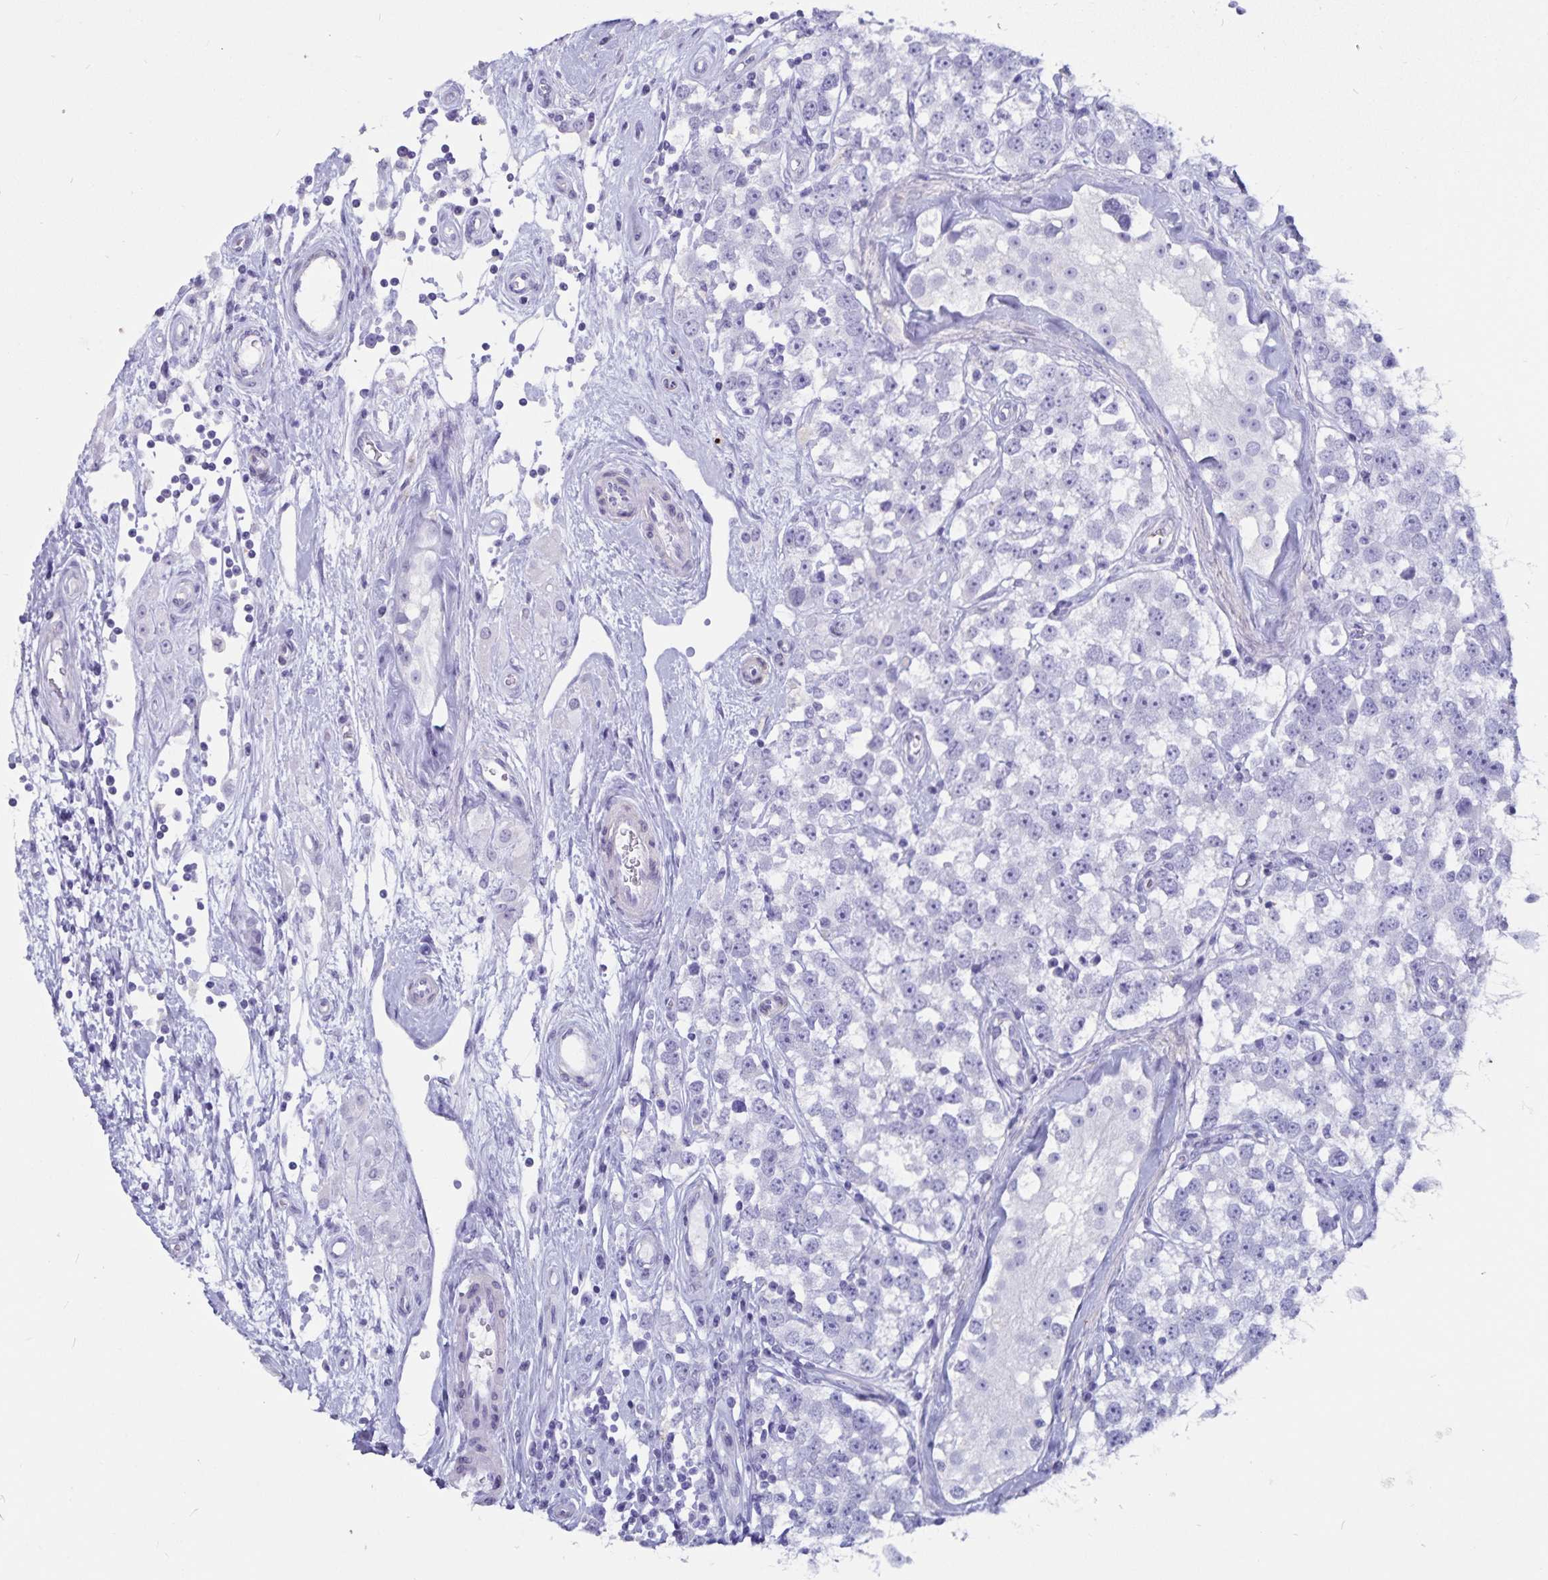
{"staining": {"intensity": "negative", "quantity": "none", "location": "none"}, "tissue": "testis cancer", "cell_type": "Tumor cells", "image_type": "cancer", "snomed": [{"axis": "morphology", "description": "Seminoma, NOS"}, {"axis": "topography", "description": "Testis"}], "caption": "This is a photomicrograph of IHC staining of testis seminoma, which shows no staining in tumor cells.", "gene": "GPR137", "patient": {"sex": "male", "age": 34}}